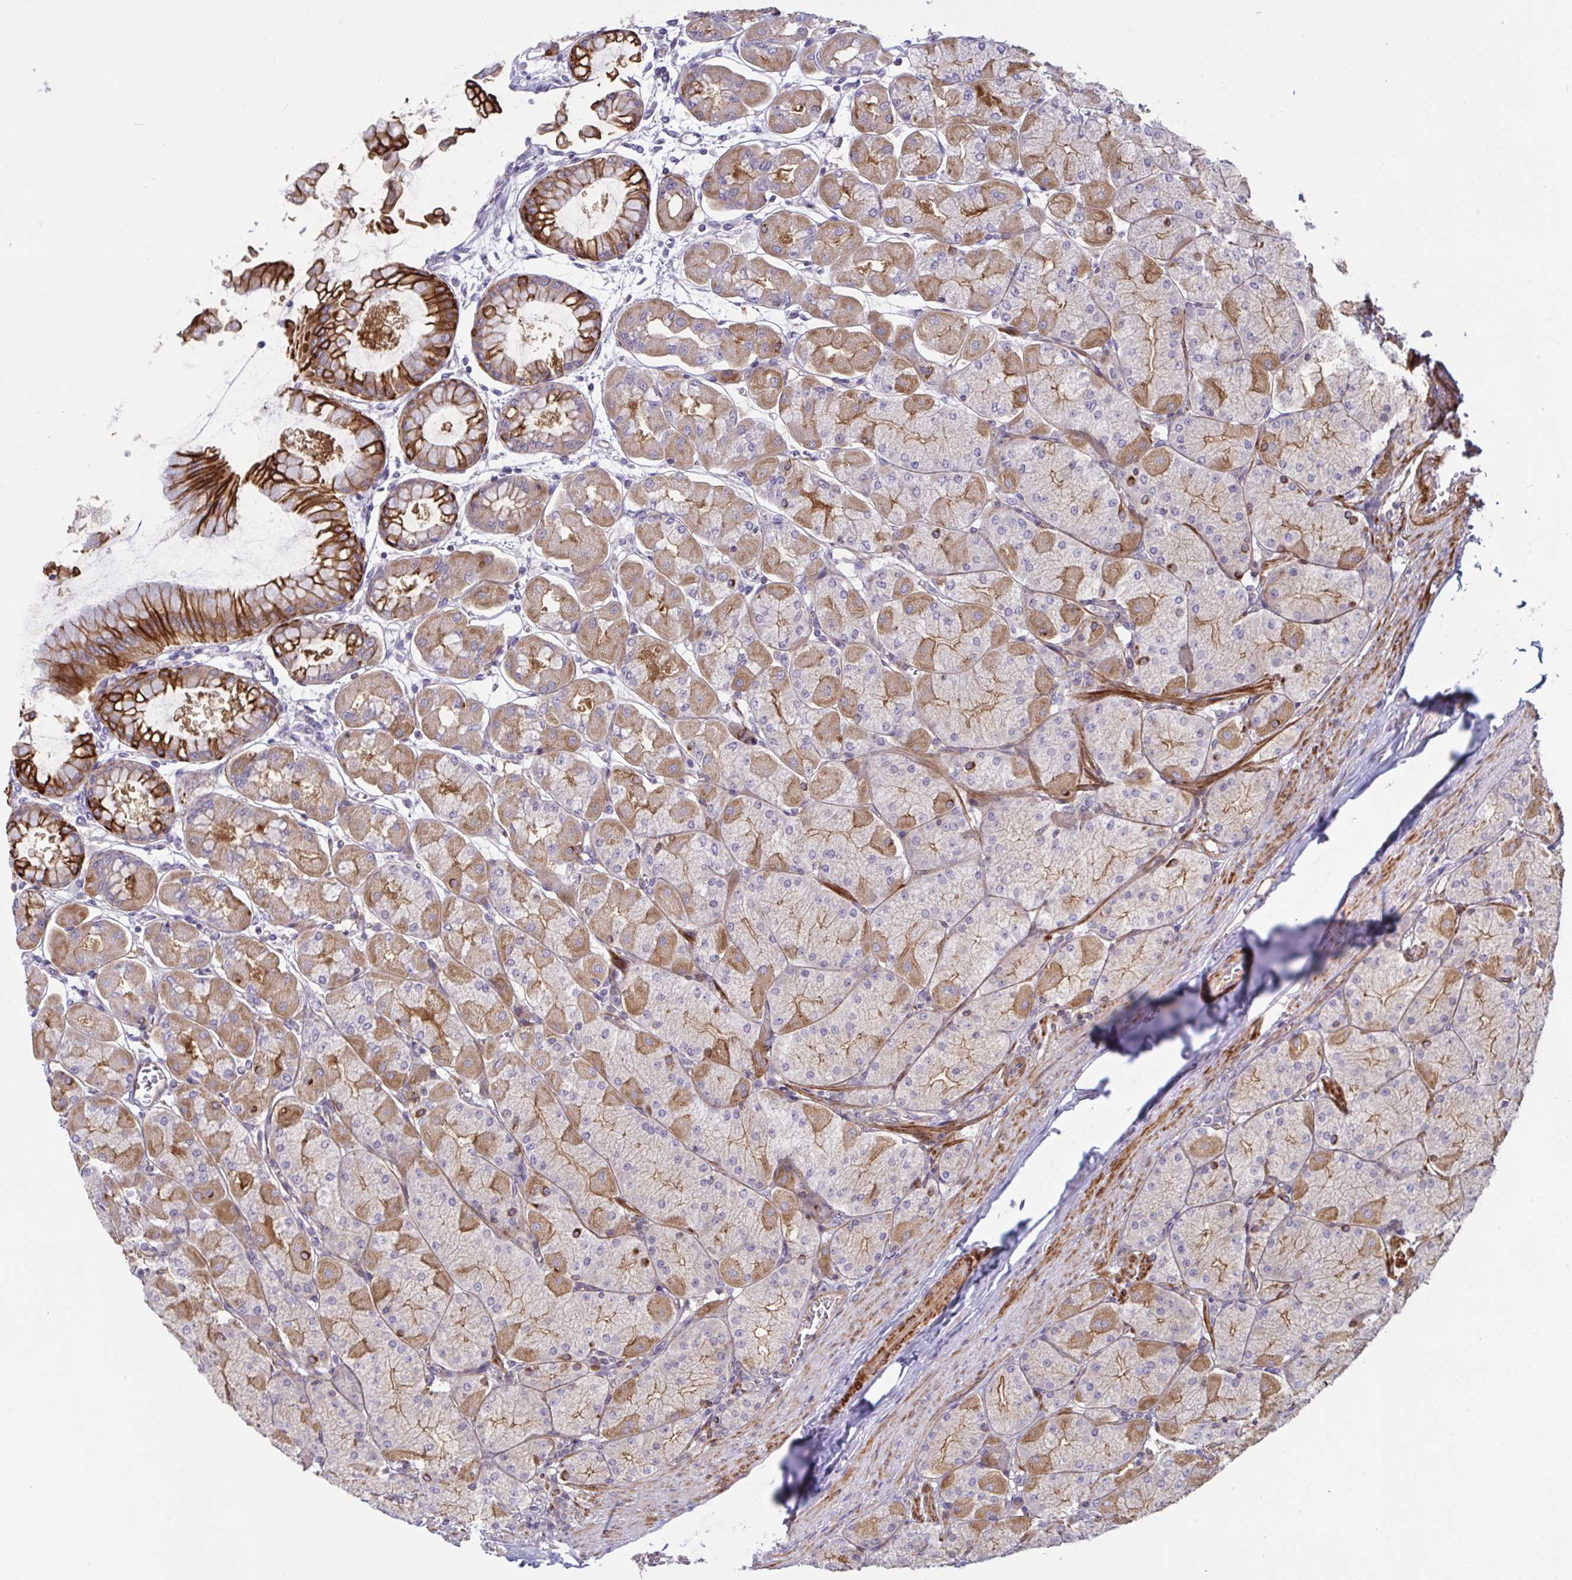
{"staining": {"intensity": "moderate", "quantity": "25%-75%", "location": "cytoplasmic/membranous"}, "tissue": "stomach", "cell_type": "Glandular cells", "image_type": "normal", "snomed": [{"axis": "morphology", "description": "Normal tissue, NOS"}, {"axis": "topography", "description": "Stomach, upper"}], "caption": "Immunohistochemical staining of benign stomach displays 25%-75% levels of moderate cytoplasmic/membranous protein expression in about 25%-75% of glandular cells.", "gene": "TANK", "patient": {"sex": "female", "age": 56}}